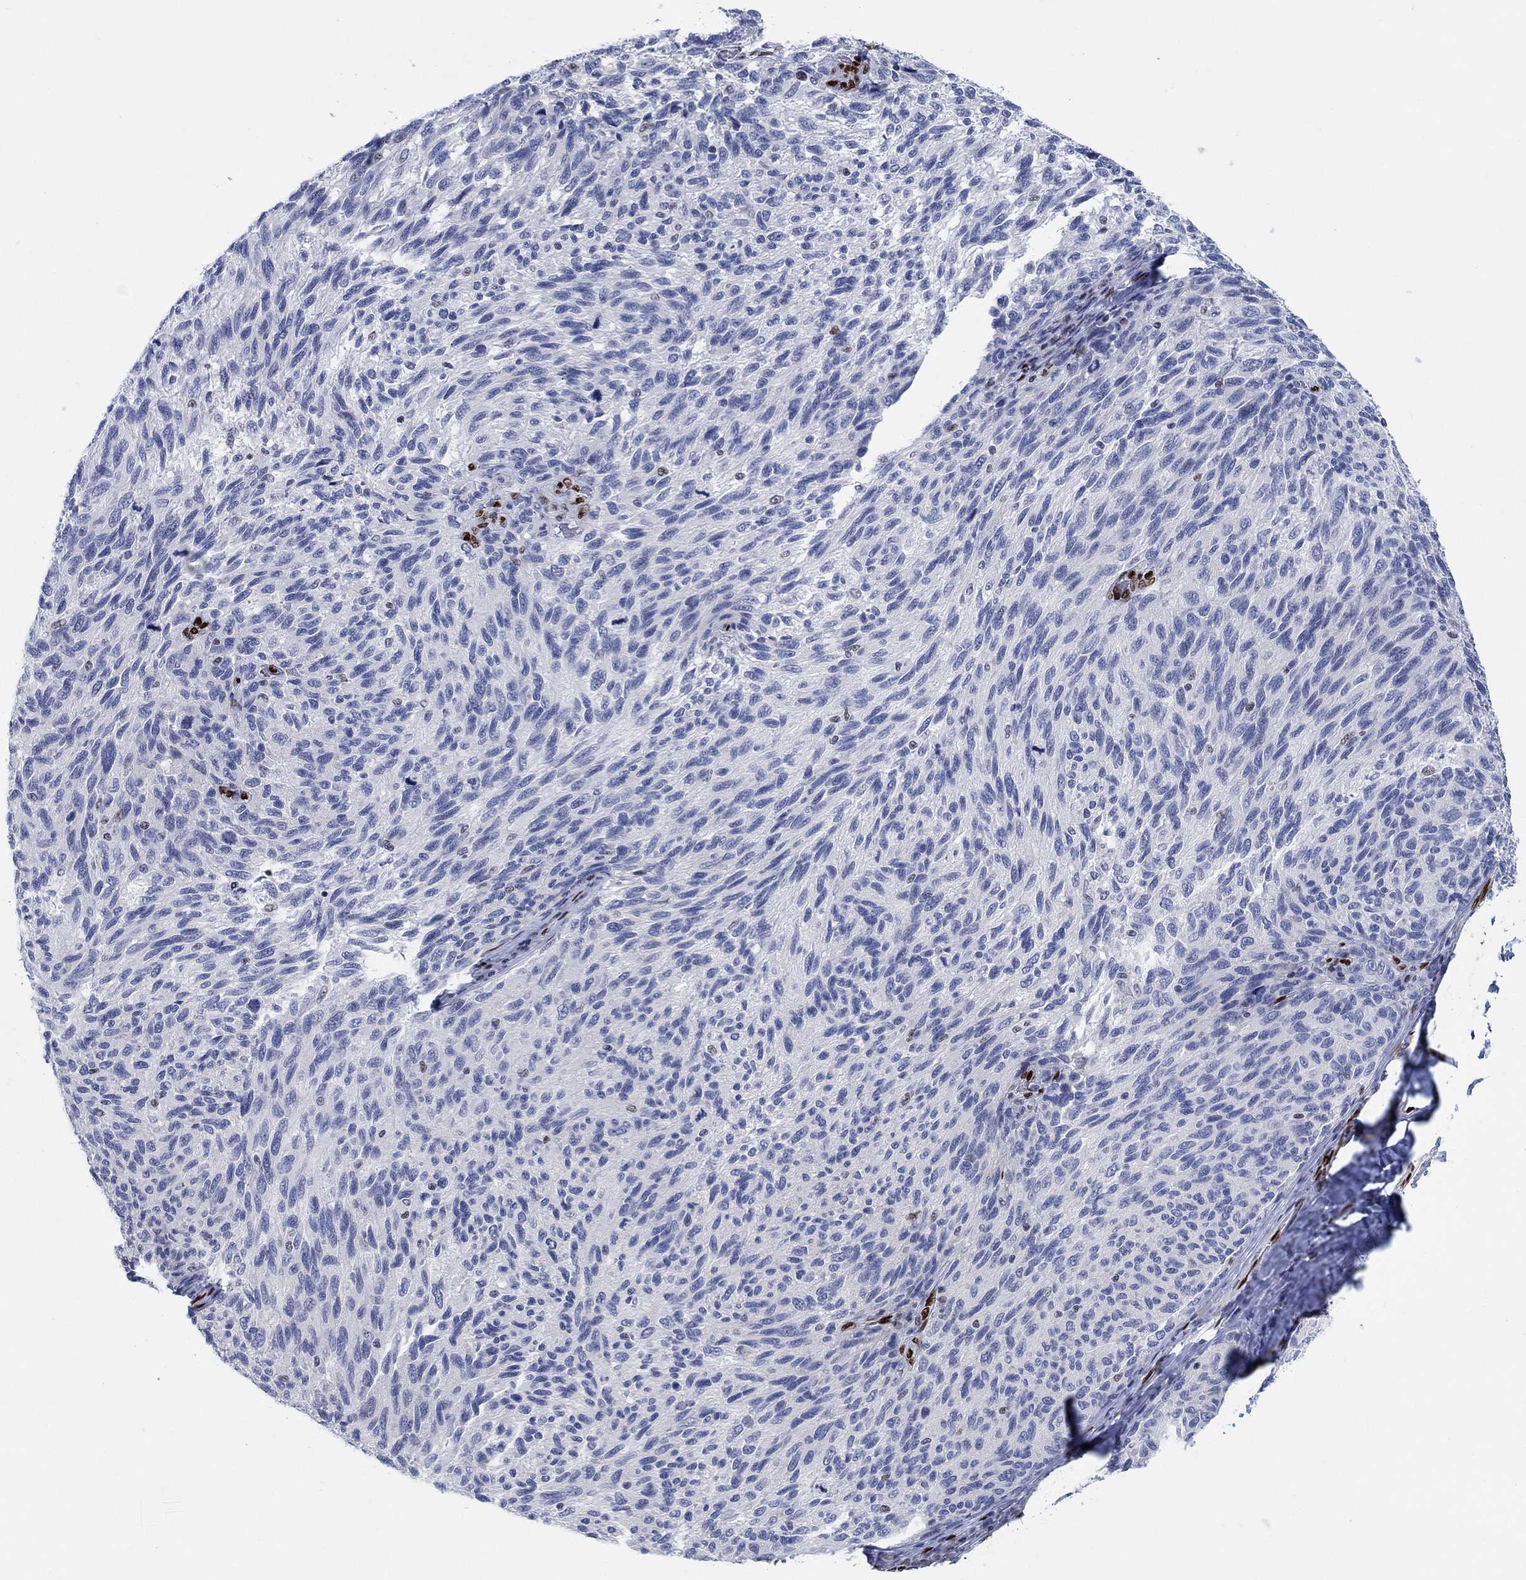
{"staining": {"intensity": "negative", "quantity": "none", "location": "none"}, "tissue": "melanoma", "cell_type": "Tumor cells", "image_type": "cancer", "snomed": [{"axis": "morphology", "description": "Malignant melanoma, NOS"}, {"axis": "topography", "description": "Skin"}], "caption": "Immunohistochemistry (IHC) histopathology image of human melanoma stained for a protein (brown), which reveals no expression in tumor cells.", "gene": "ZEB1", "patient": {"sex": "female", "age": 73}}